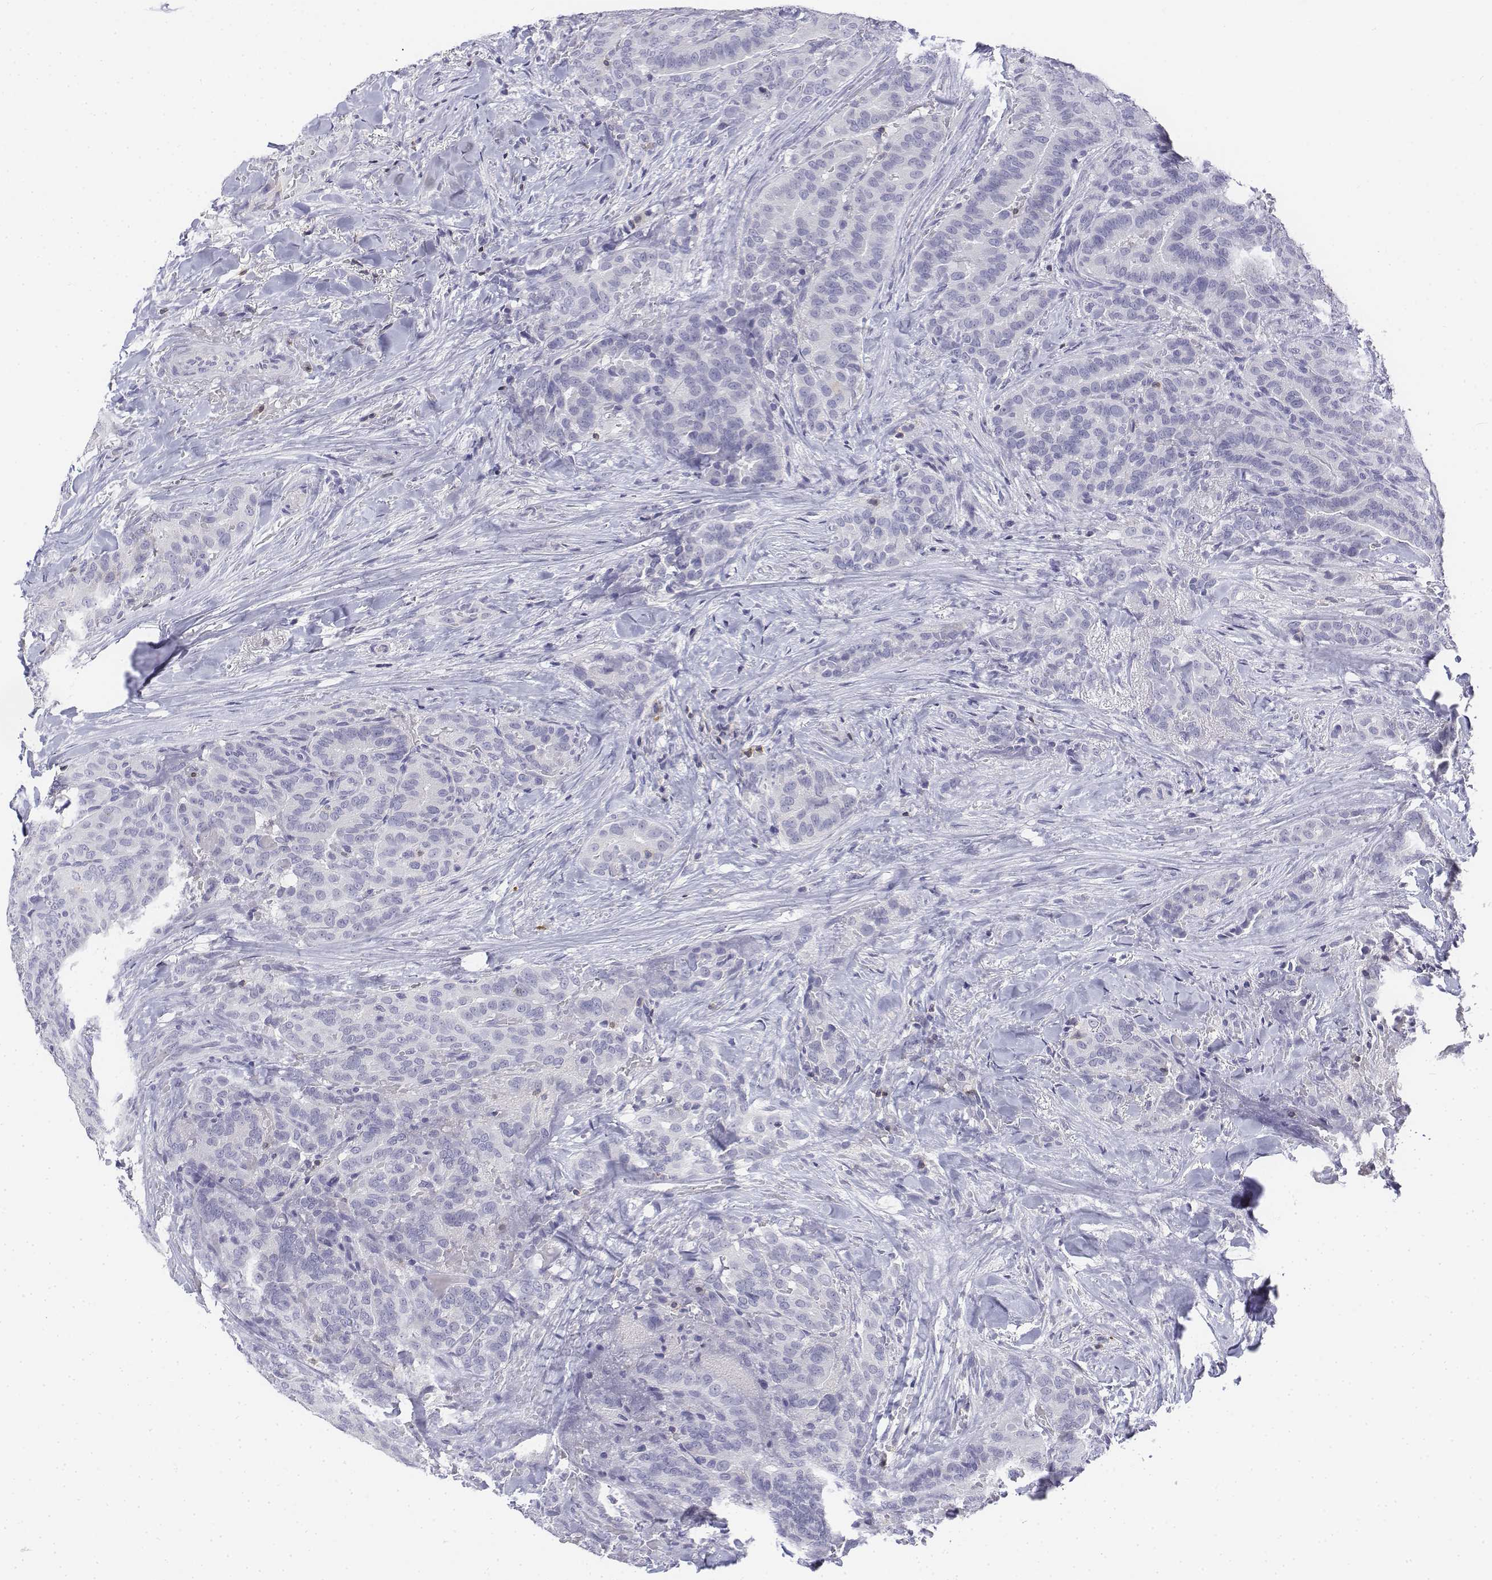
{"staining": {"intensity": "negative", "quantity": "none", "location": "none"}, "tissue": "thyroid cancer", "cell_type": "Tumor cells", "image_type": "cancer", "snomed": [{"axis": "morphology", "description": "Papillary adenocarcinoma, NOS"}, {"axis": "topography", "description": "Thyroid gland"}], "caption": "Immunohistochemistry image of neoplastic tissue: thyroid cancer stained with DAB (3,3'-diaminobenzidine) exhibits no significant protein expression in tumor cells.", "gene": "CD3E", "patient": {"sex": "male", "age": 61}}